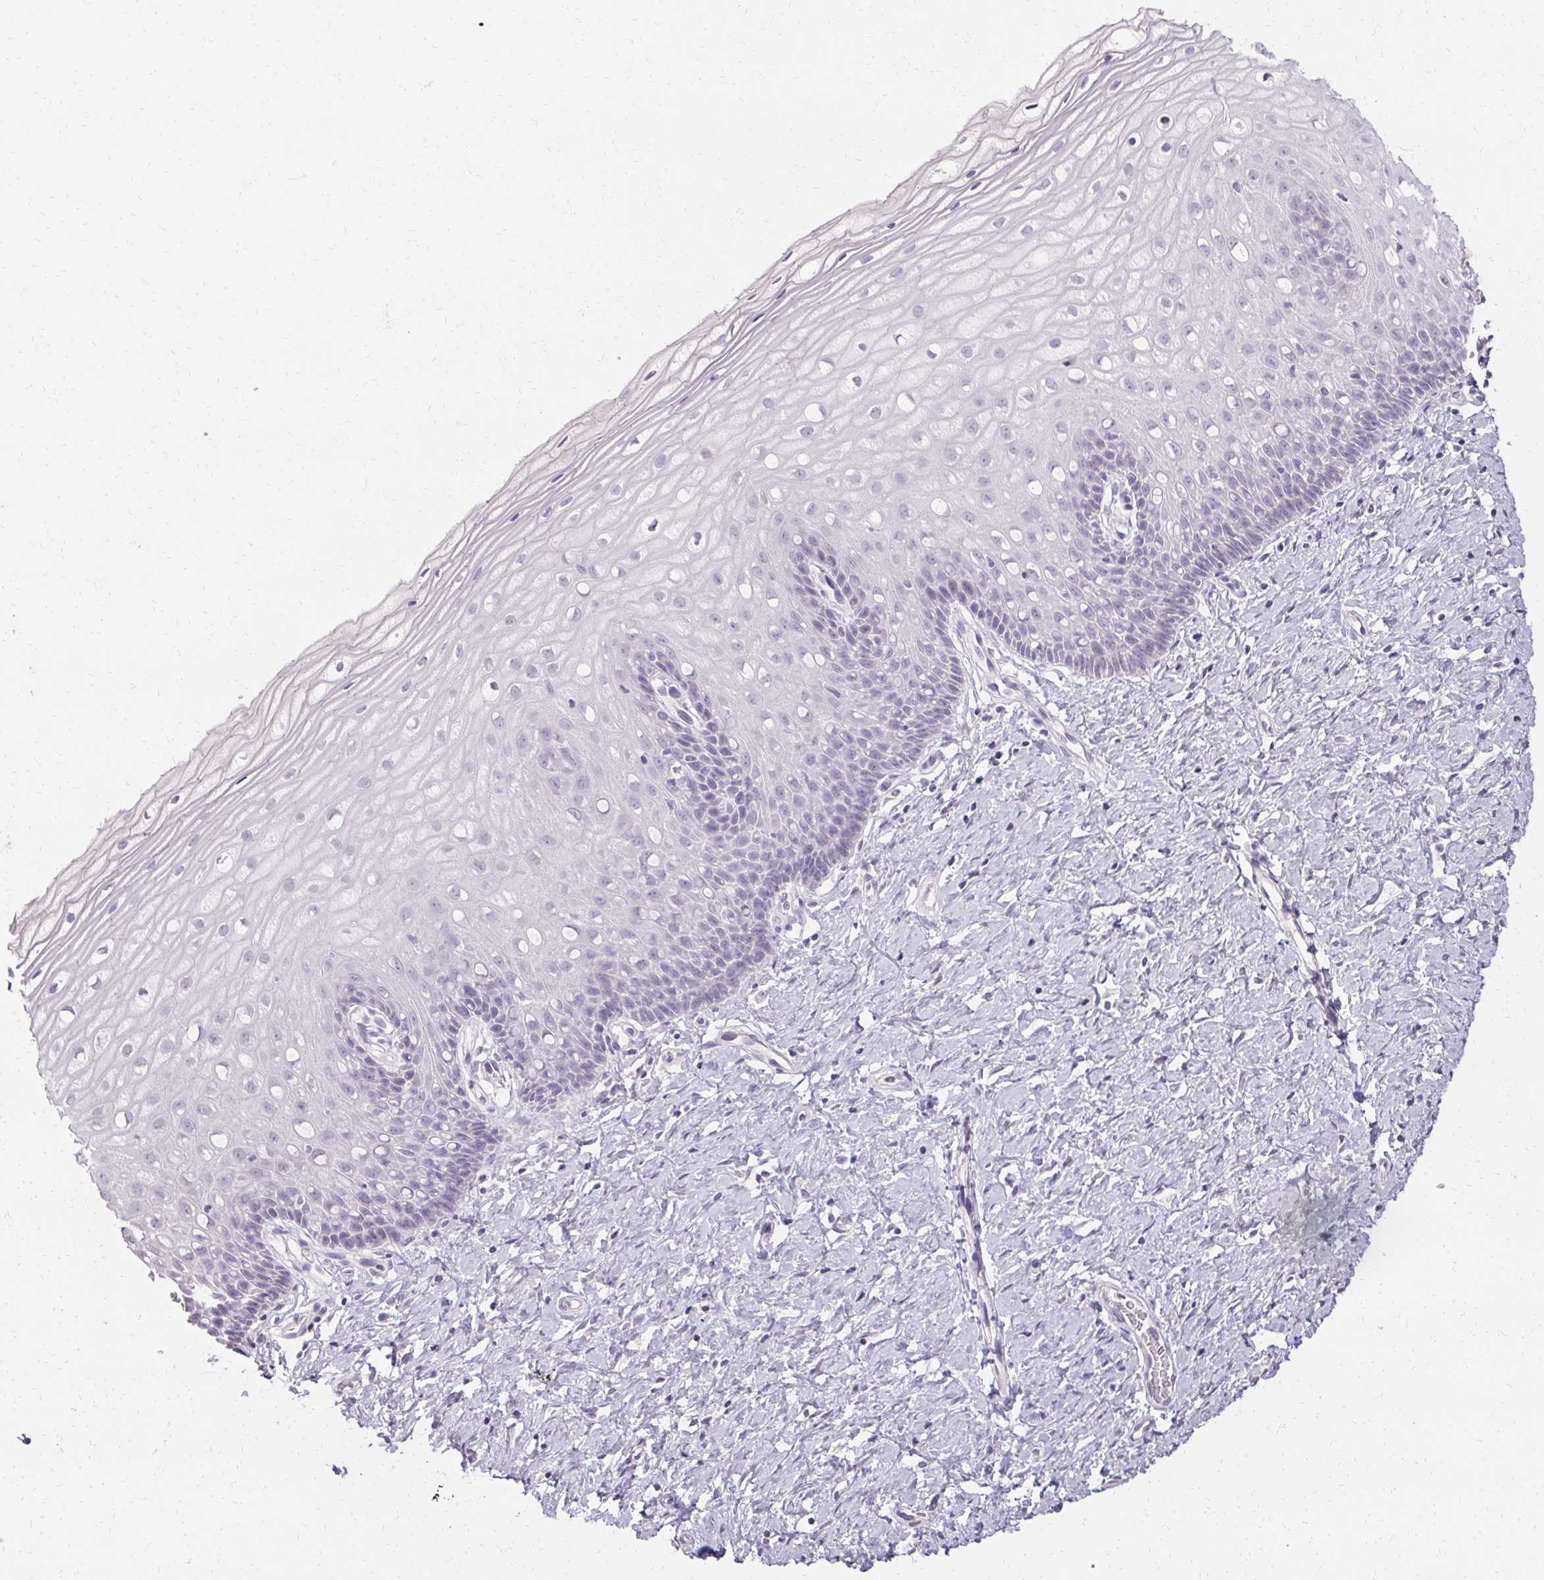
{"staining": {"intensity": "negative", "quantity": "none", "location": "none"}, "tissue": "cervix", "cell_type": "Glandular cells", "image_type": "normal", "snomed": [{"axis": "morphology", "description": "Normal tissue, NOS"}, {"axis": "topography", "description": "Cervix"}], "caption": "A high-resolution histopathology image shows immunohistochemistry staining of benign cervix, which shows no significant staining in glandular cells. (Stains: DAB (3,3'-diaminobenzidine) immunohistochemistry with hematoxylin counter stain, Microscopy: brightfield microscopy at high magnification).", "gene": "PMEL", "patient": {"sex": "female", "age": 37}}